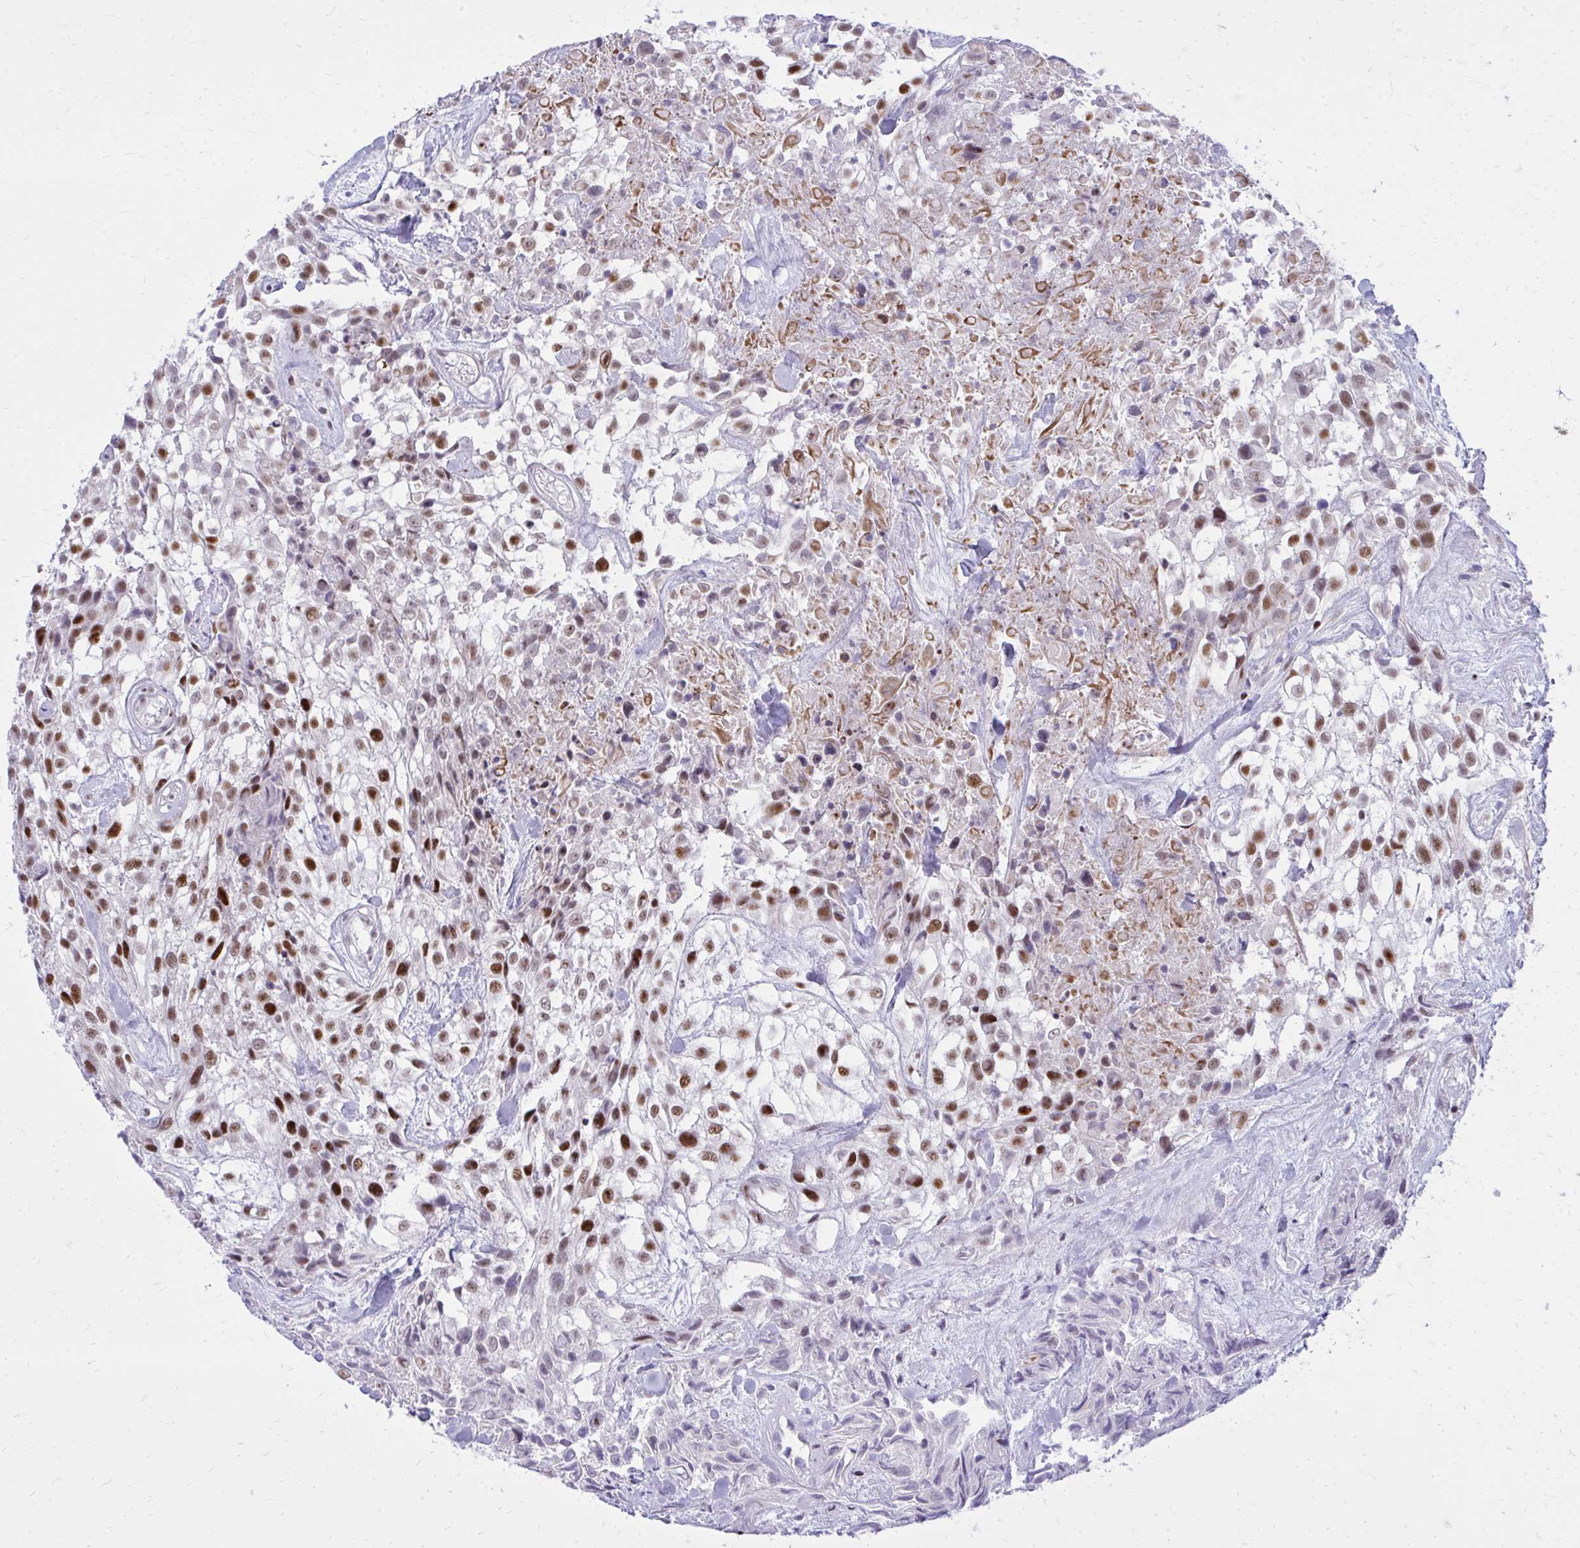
{"staining": {"intensity": "strong", "quantity": "25%-75%", "location": "nuclear"}, "tissue": "urothelial cancer", "cell_type": "Tumor cells", "image_type": "cancer", "snomed": [{"axis": "morphology", "description": "Urothelial carcinoma, High grade"}, {"axis": "topography", "description": "Urinary bladder"}], "caption": "Urothelial cancer stained with immunohistochemistry (IHC) reveals strong nuclear positivity in about 25%-75% of tumor cells. Ihc stains the protein of interest in brown and the nuclei are stained blue.", "gene": "C14orf39", "patient": {"sex": "male", "age": 56}}